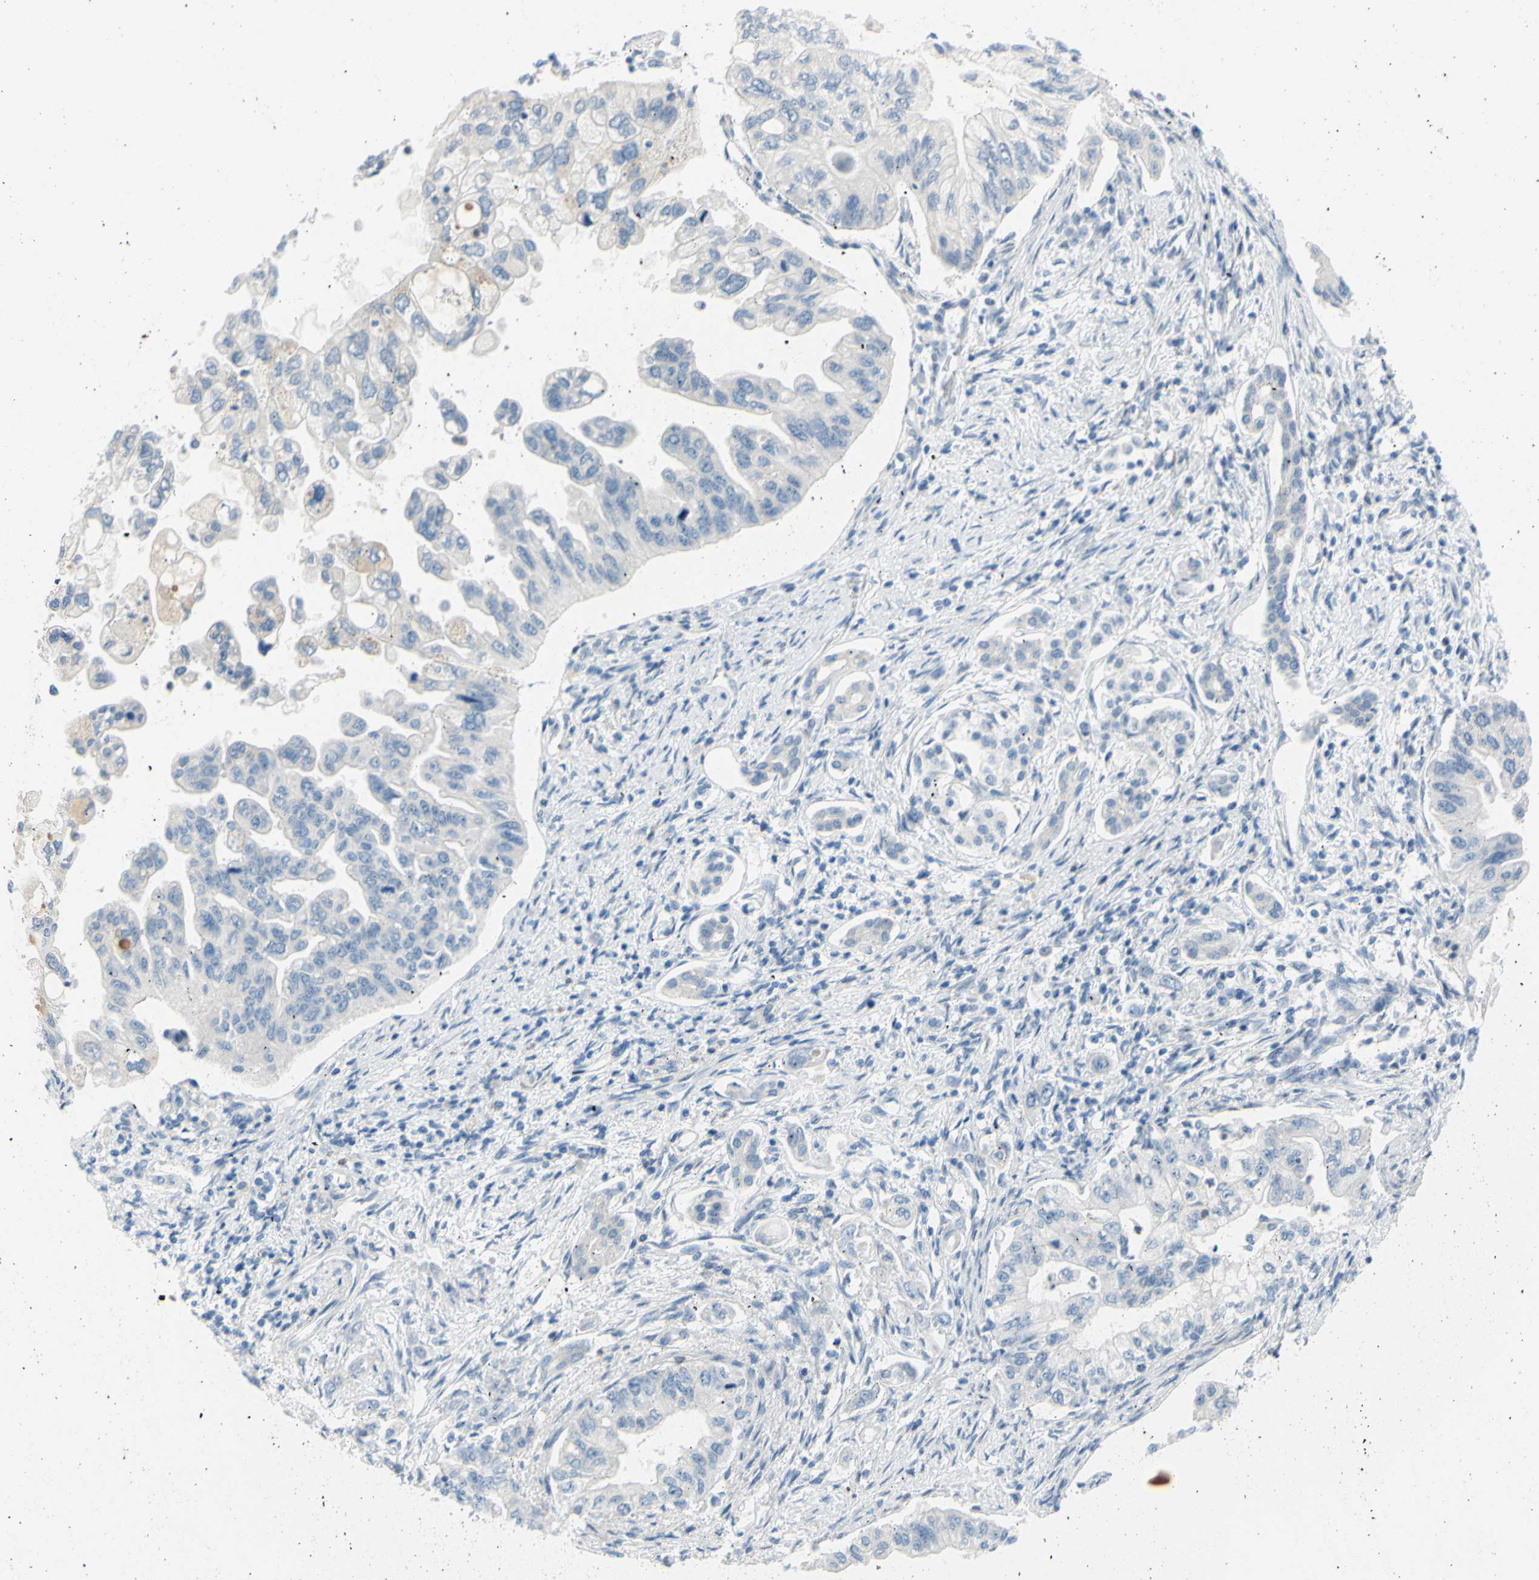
{"staining": {"intensity": "negative", "quantity": "none", "location": "none"}, "tissue": "pancreatic cancer", "cell_type": "Tumor cells", "image_type": "cancer", "snomed": [{"axis": "morphology", "description": "Normal tissue, NOS"}, {"axis": "topography", "description": "Pancreas"}], "caption": "This is a image of immunohistochemistry (IHC) staining of pancreatic cancer, which shows no positivity in tumor cells.", "gene": "DCT", "patient": {"sex": "male", "age": 42}}